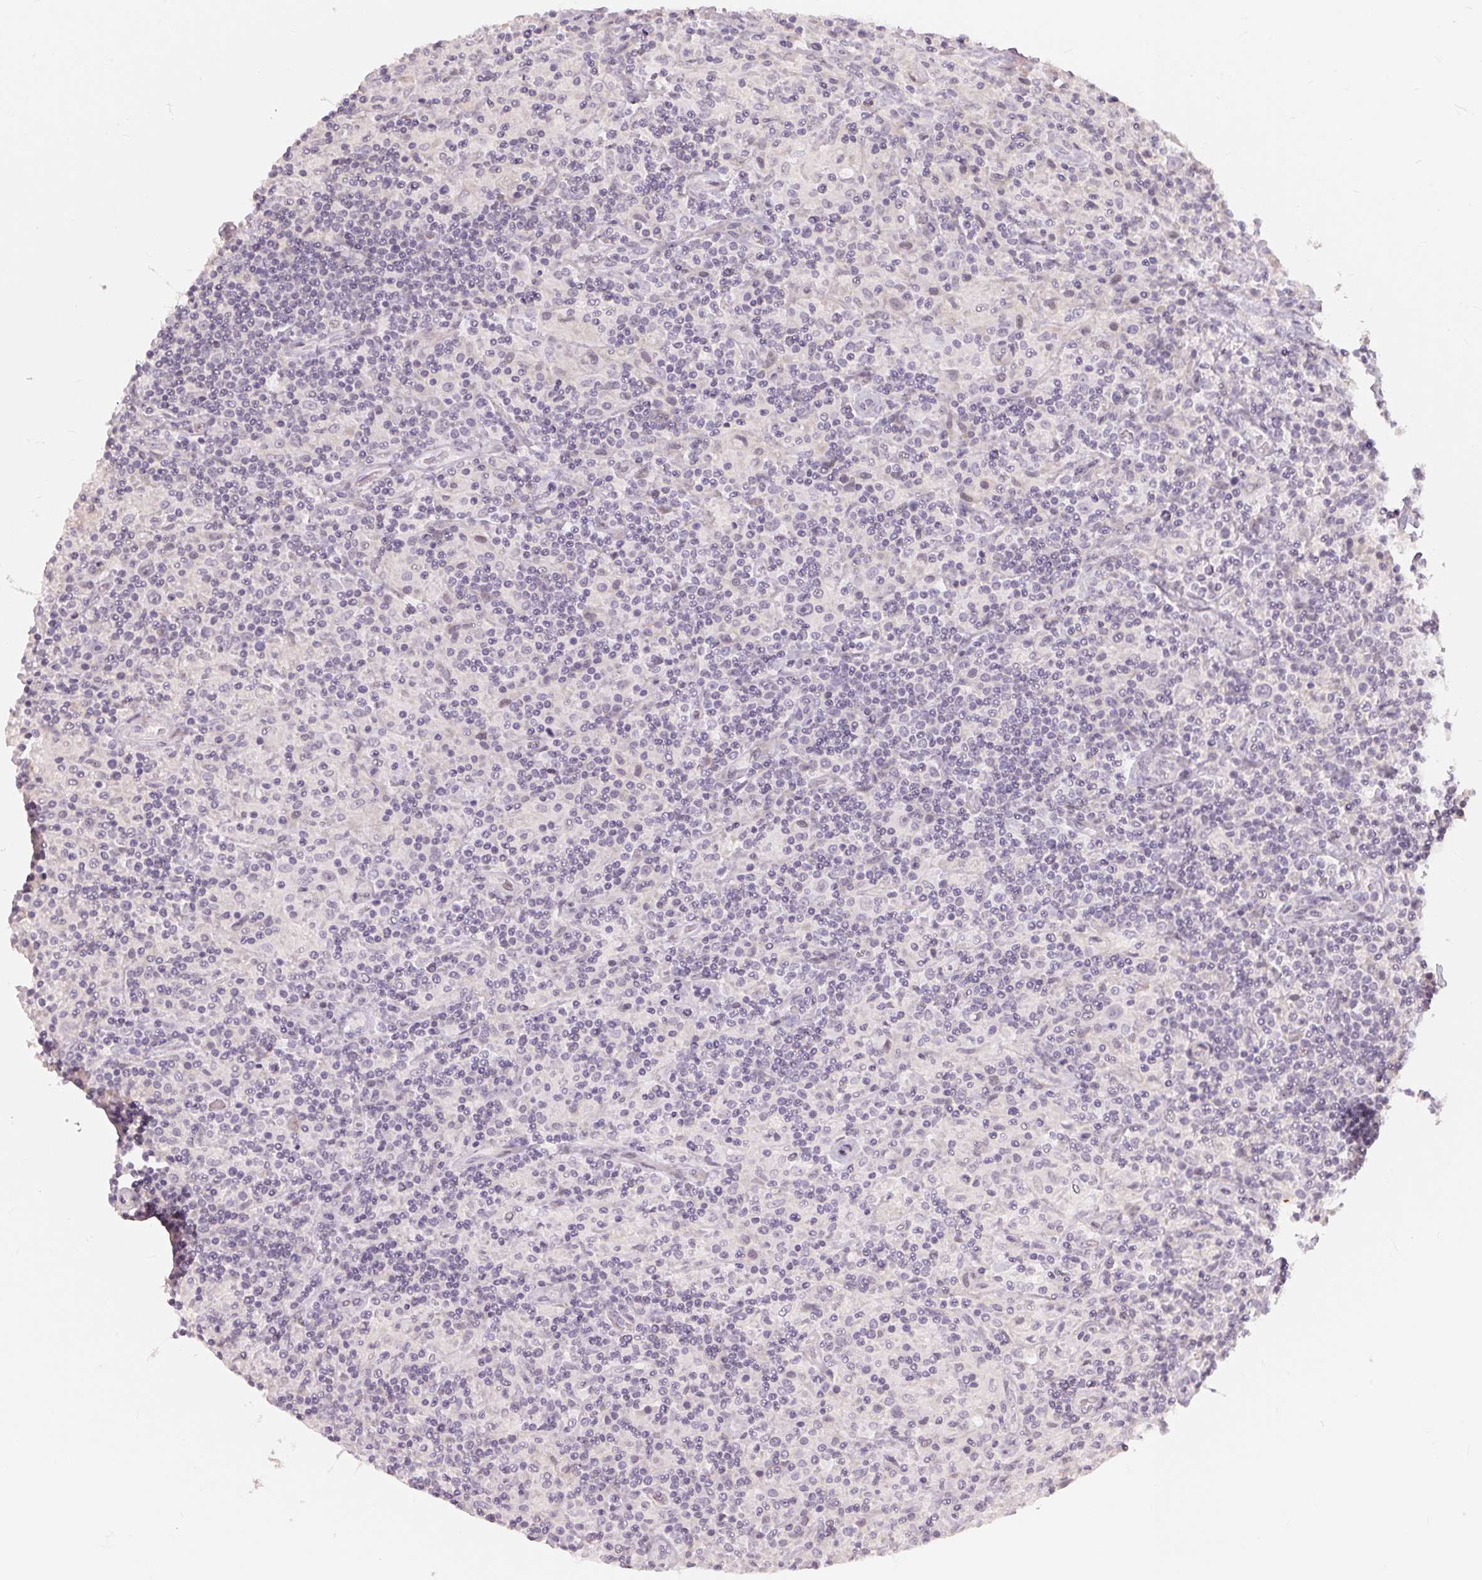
{"staining": {"intensity": "negative", "quantity": "none", "location": "none"}, "tissue": "lymphoma", "cell_type": "Tumor cells", "image_type": "cancer", "snomed": [{"axis": "morphology", "description": "Hodgkin's disease, NOS"}, {"axis": "topography", "description": "Lymph node"}], "caption": "The micrograph shows no significant expression in tumor cells of Hodgkin's disease. The staining is performed using DAB brown chromogen with nuclei counter-stained in using hematoxylin.", "gene": "GDAP1L1", "patient": {"sex": "male", "age": 70}}